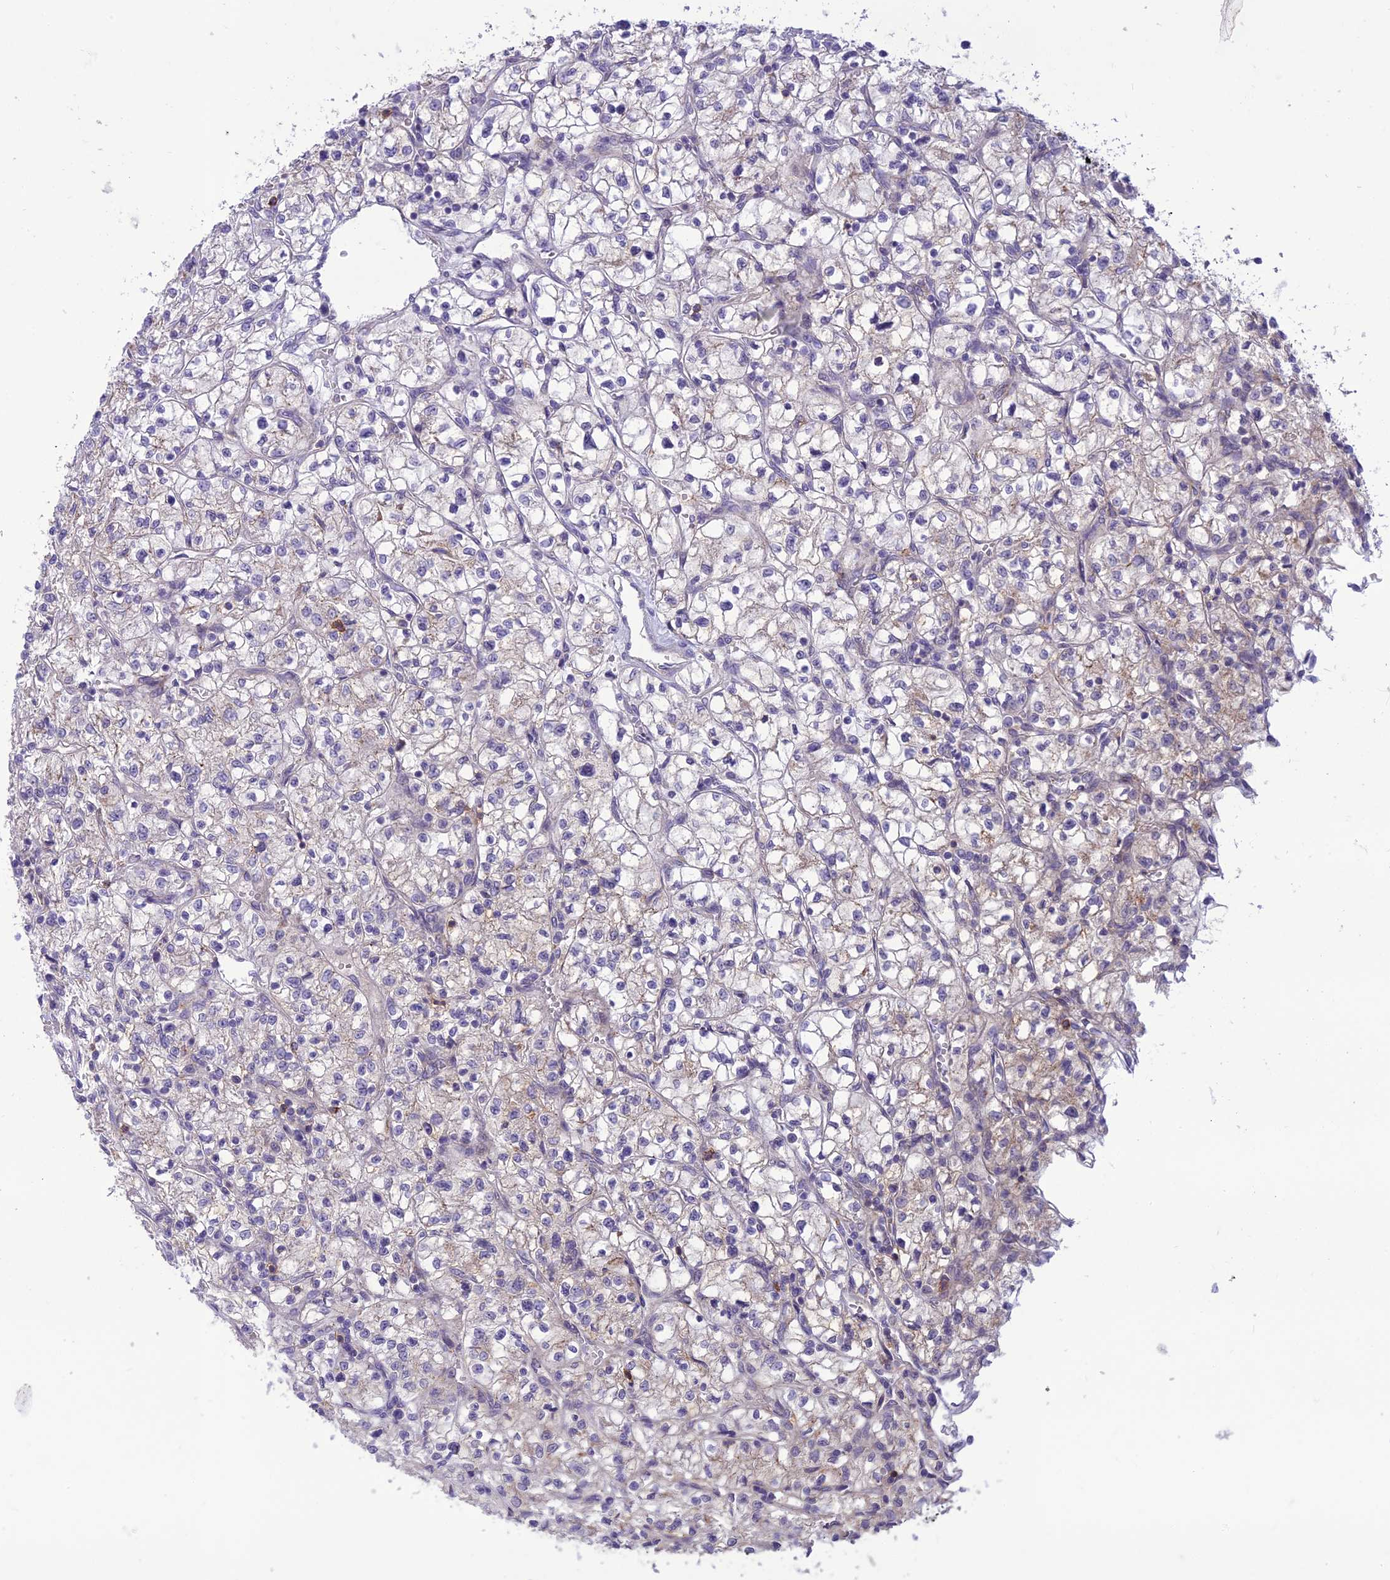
{"staining": {"intensity": "negative", "quantity": "none", "location": "none"}, "tissue": "renal cancer", "cell_type": "Tumor cells", "image_type": "cancer", "snomed": [{"axis": "morphology", "description": "Adenocarcinoma, NOS"}, {"axis": "topography", "description": "Kidney"}], "caption": "This photomicrograph is of renal cancer stained with IHC to label a protein in brown with the nuclei are counter-stained blue. There is no staining in tumor cells.", "gene": "ITGAE", "patient": {"sex": "female", "age": 64}}